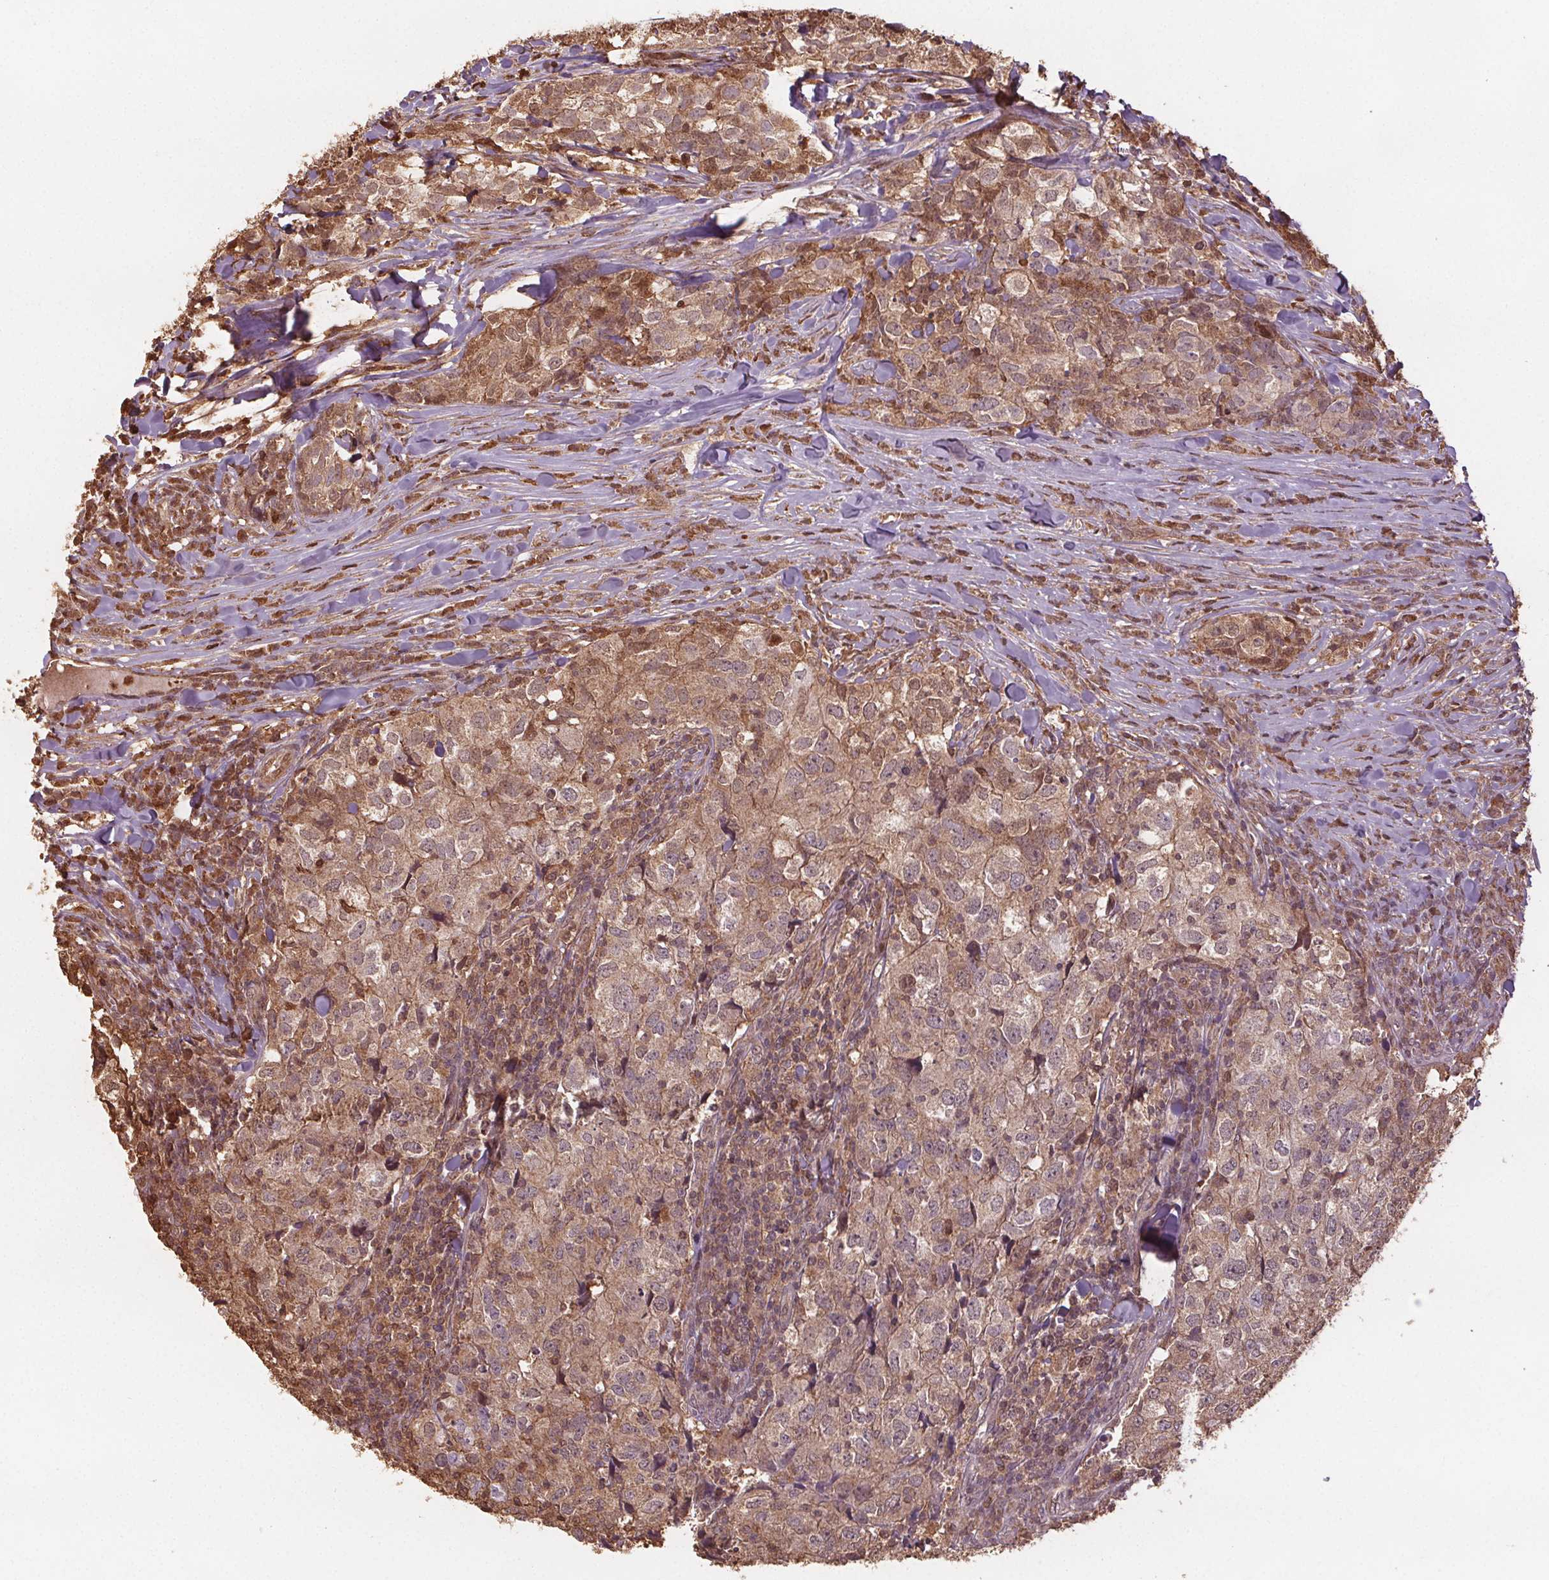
{"staining": {"intensity": "moderate", "quantity": ">75%", "location": "cytoplasmic/membranous,nuclear"}, "tissue": "breast cancer", "cell_type": "Tumor cells", "image_type": "cancer", "snomed": [{"axis": "morphology", "description": "Duct carcinoma"}, {"axis": "topography", "description": "Breast"}], "caption": "Invasive ductal carcinoma (breast) stained with DAB immunohistochemistry shows medium levels of moderate cytoplasmic/membranous and nuclear expression in about >75% of tumor cells. Immunohistochemistry (ihc) stains the protein in brown and the nuclei are stained blue.", "gene": "ENO1", "patient": {"sex": "female", "age": 30}}